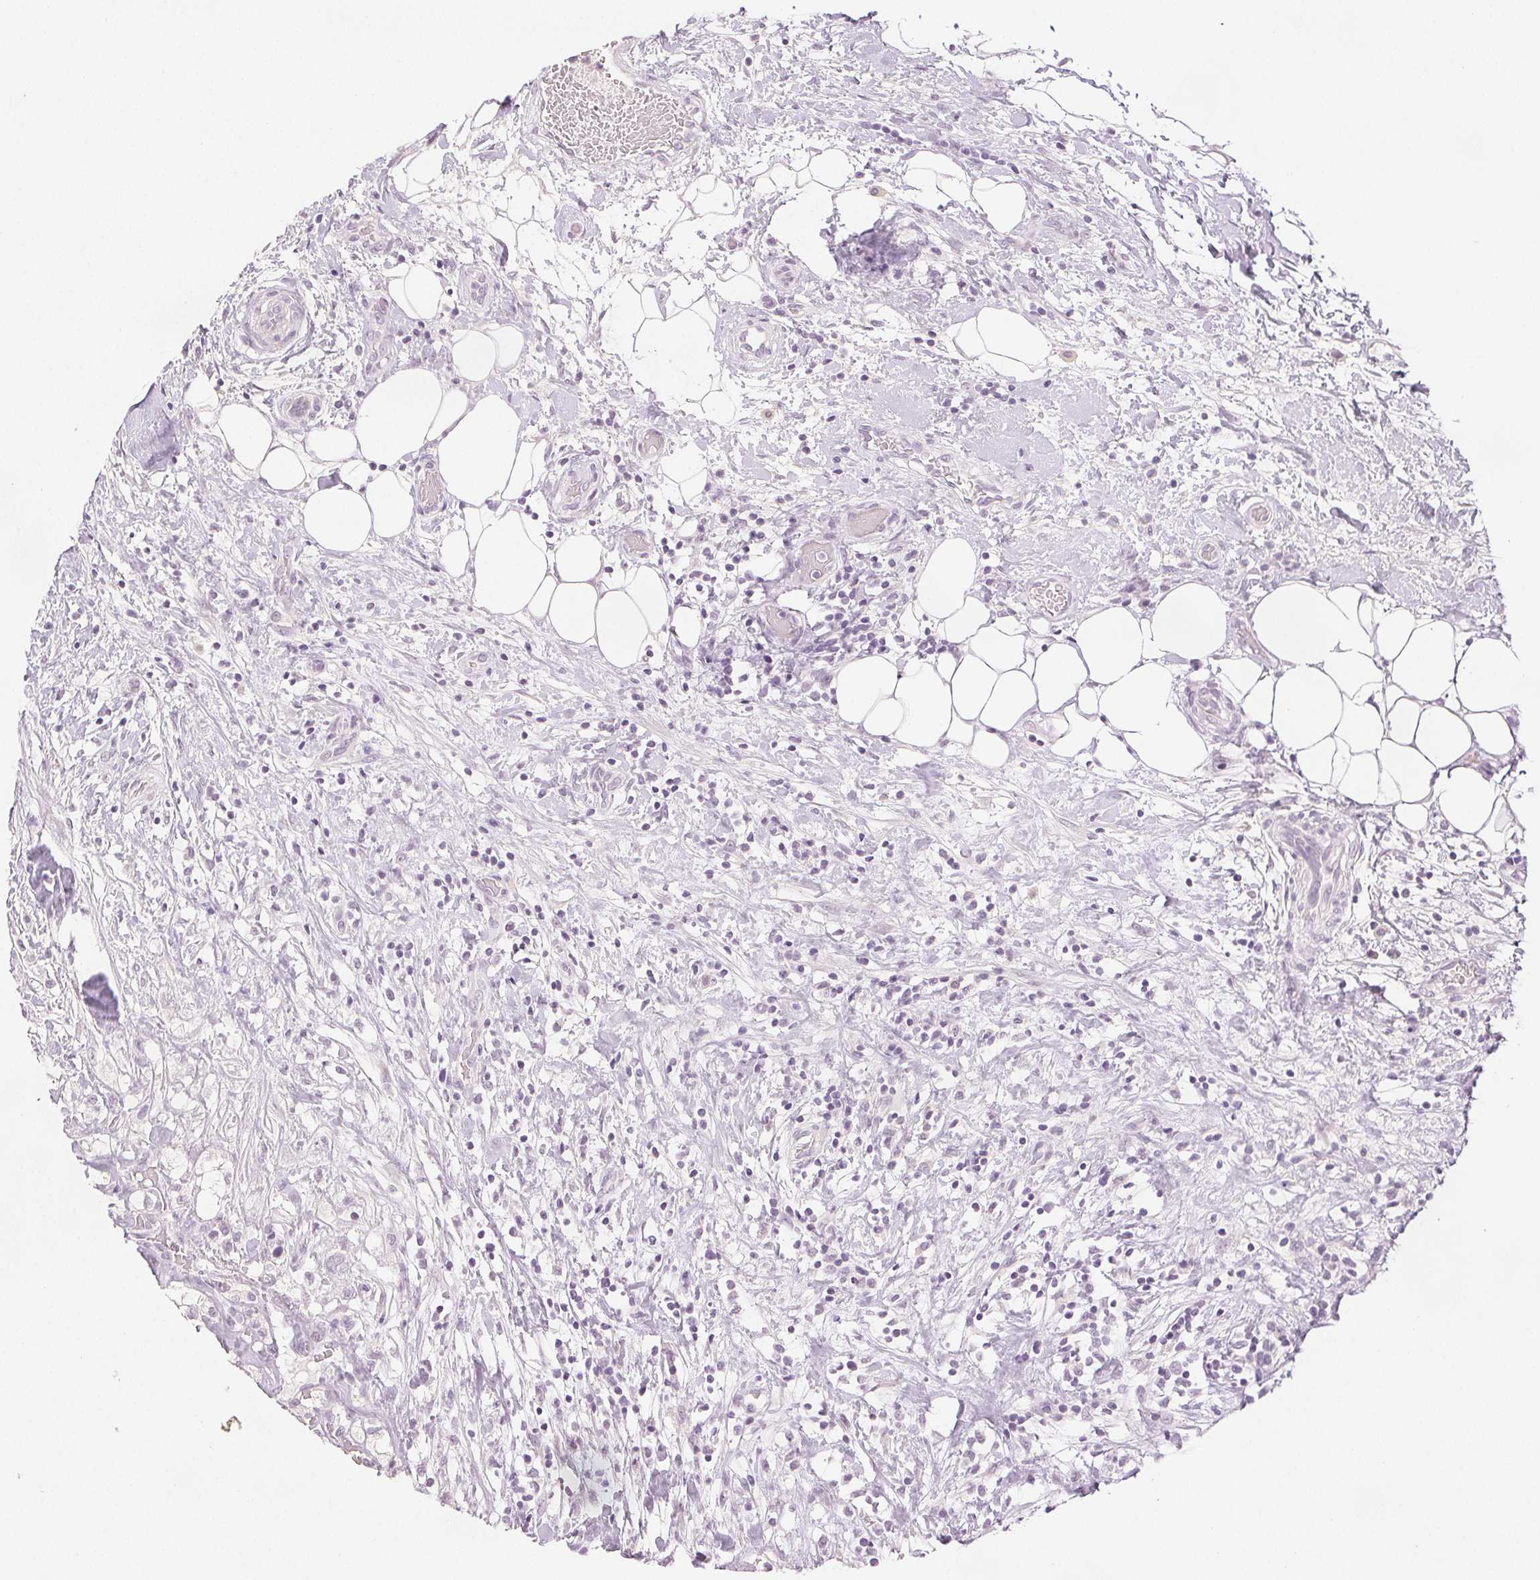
{"staining": {"intensity": "moderate", "quantity": "<25%", "location": "nuclear"}, "tissue": "renal cancer", "cell_type": "Tumor cells", "image_type": "cancer", "snomed": [{"axis": "morphology", "description": "Adenocarcinoma, NOS"}, {"axis": "topography", "description": "Kidney"}], "caption": "DAB (3,3'-diaminobenzidine) immunohistochemical staining of renal adenocarcinoma exhibits moderate nuclear protein positivity in about <25% of tumor cells.", "gene": "SCGN", "patient": {"sex": "male", "age": 59}}